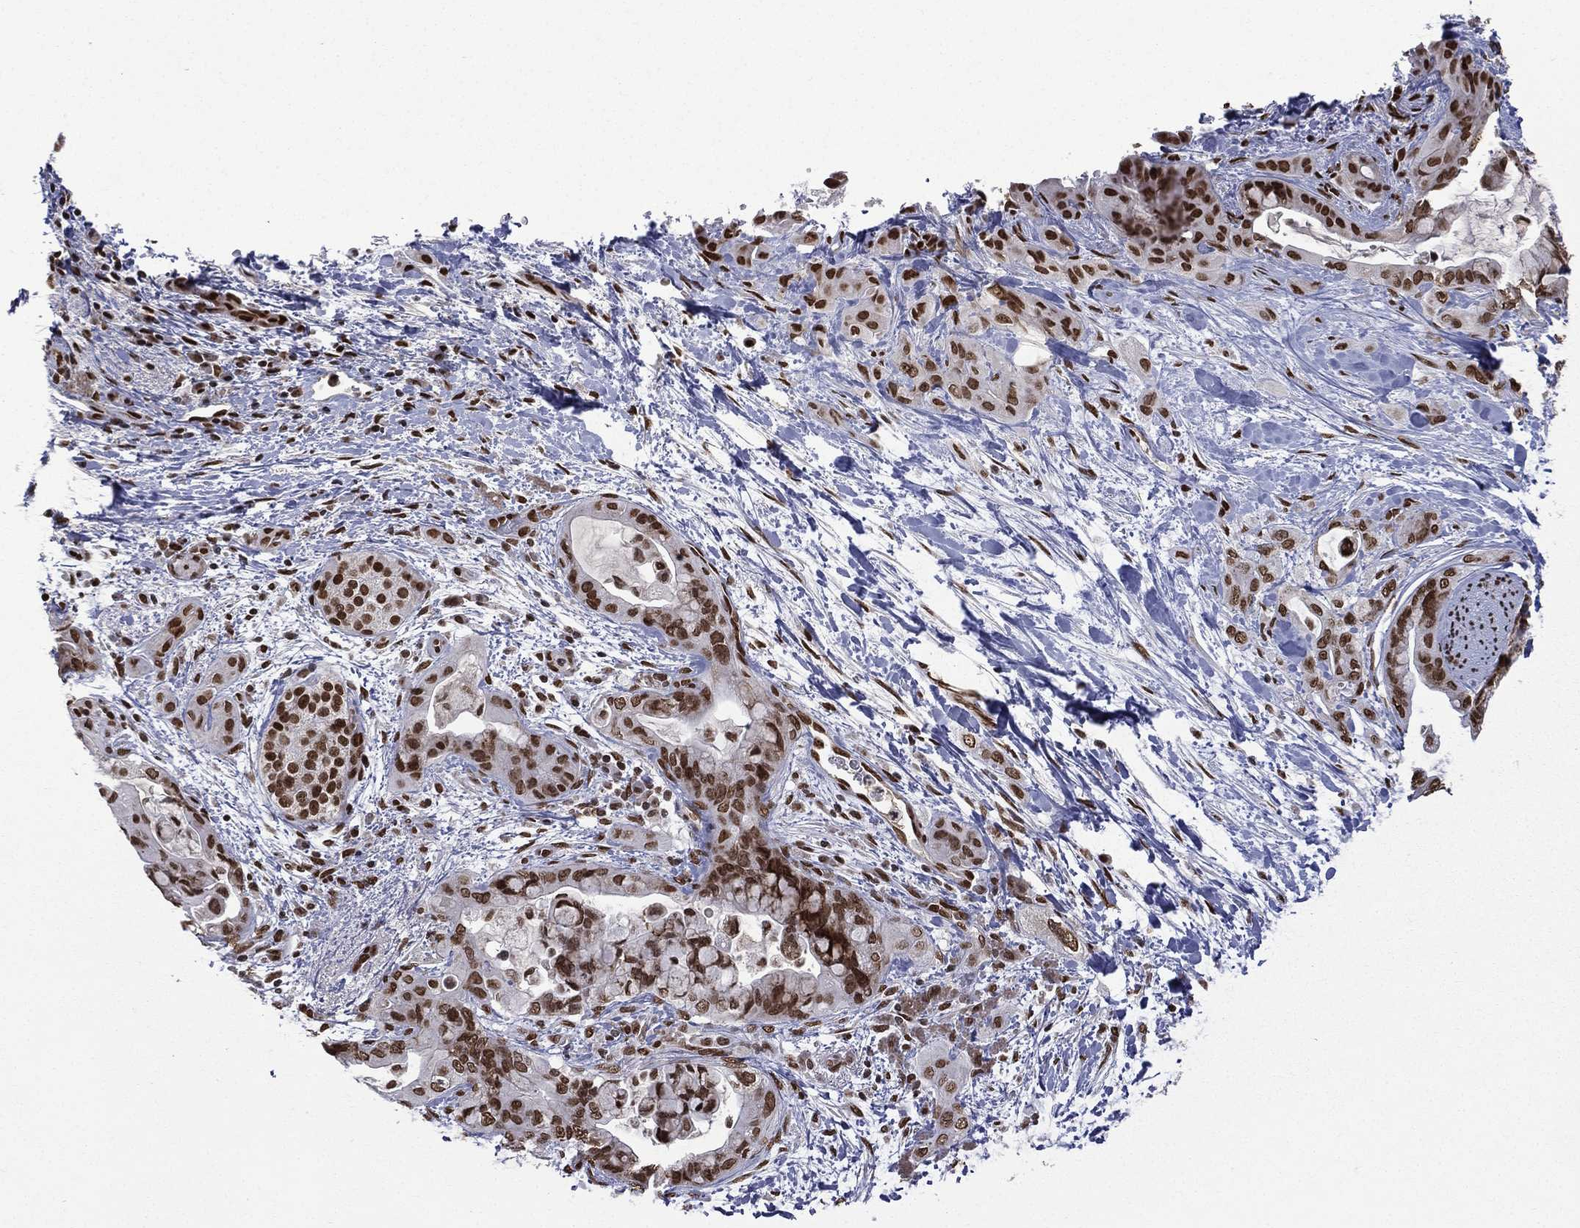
{"staining": {"intensity": "strong", "quantity": ">75%", "location": "nuclear"}, "tissue": "pancreatic cancer", "cell_type": "Tumor cells", "image_type": "cancer", "snomed": [{"axis": "morphology", "description": "Adenocarcinoma, NOS"}, {"axis": "topography", "description": "Pancreas"}], "caption": "Immunohistochemical staining of adenocarcinoma (pancreatic) shows high levels of strong nuclear protein positivity in approximately >75% of tumor cells. The protein is shown in brown color, while the nuclei are stained blue.", "gene": "C5orf24", "patient": {"sex": "male", "age": 71}}